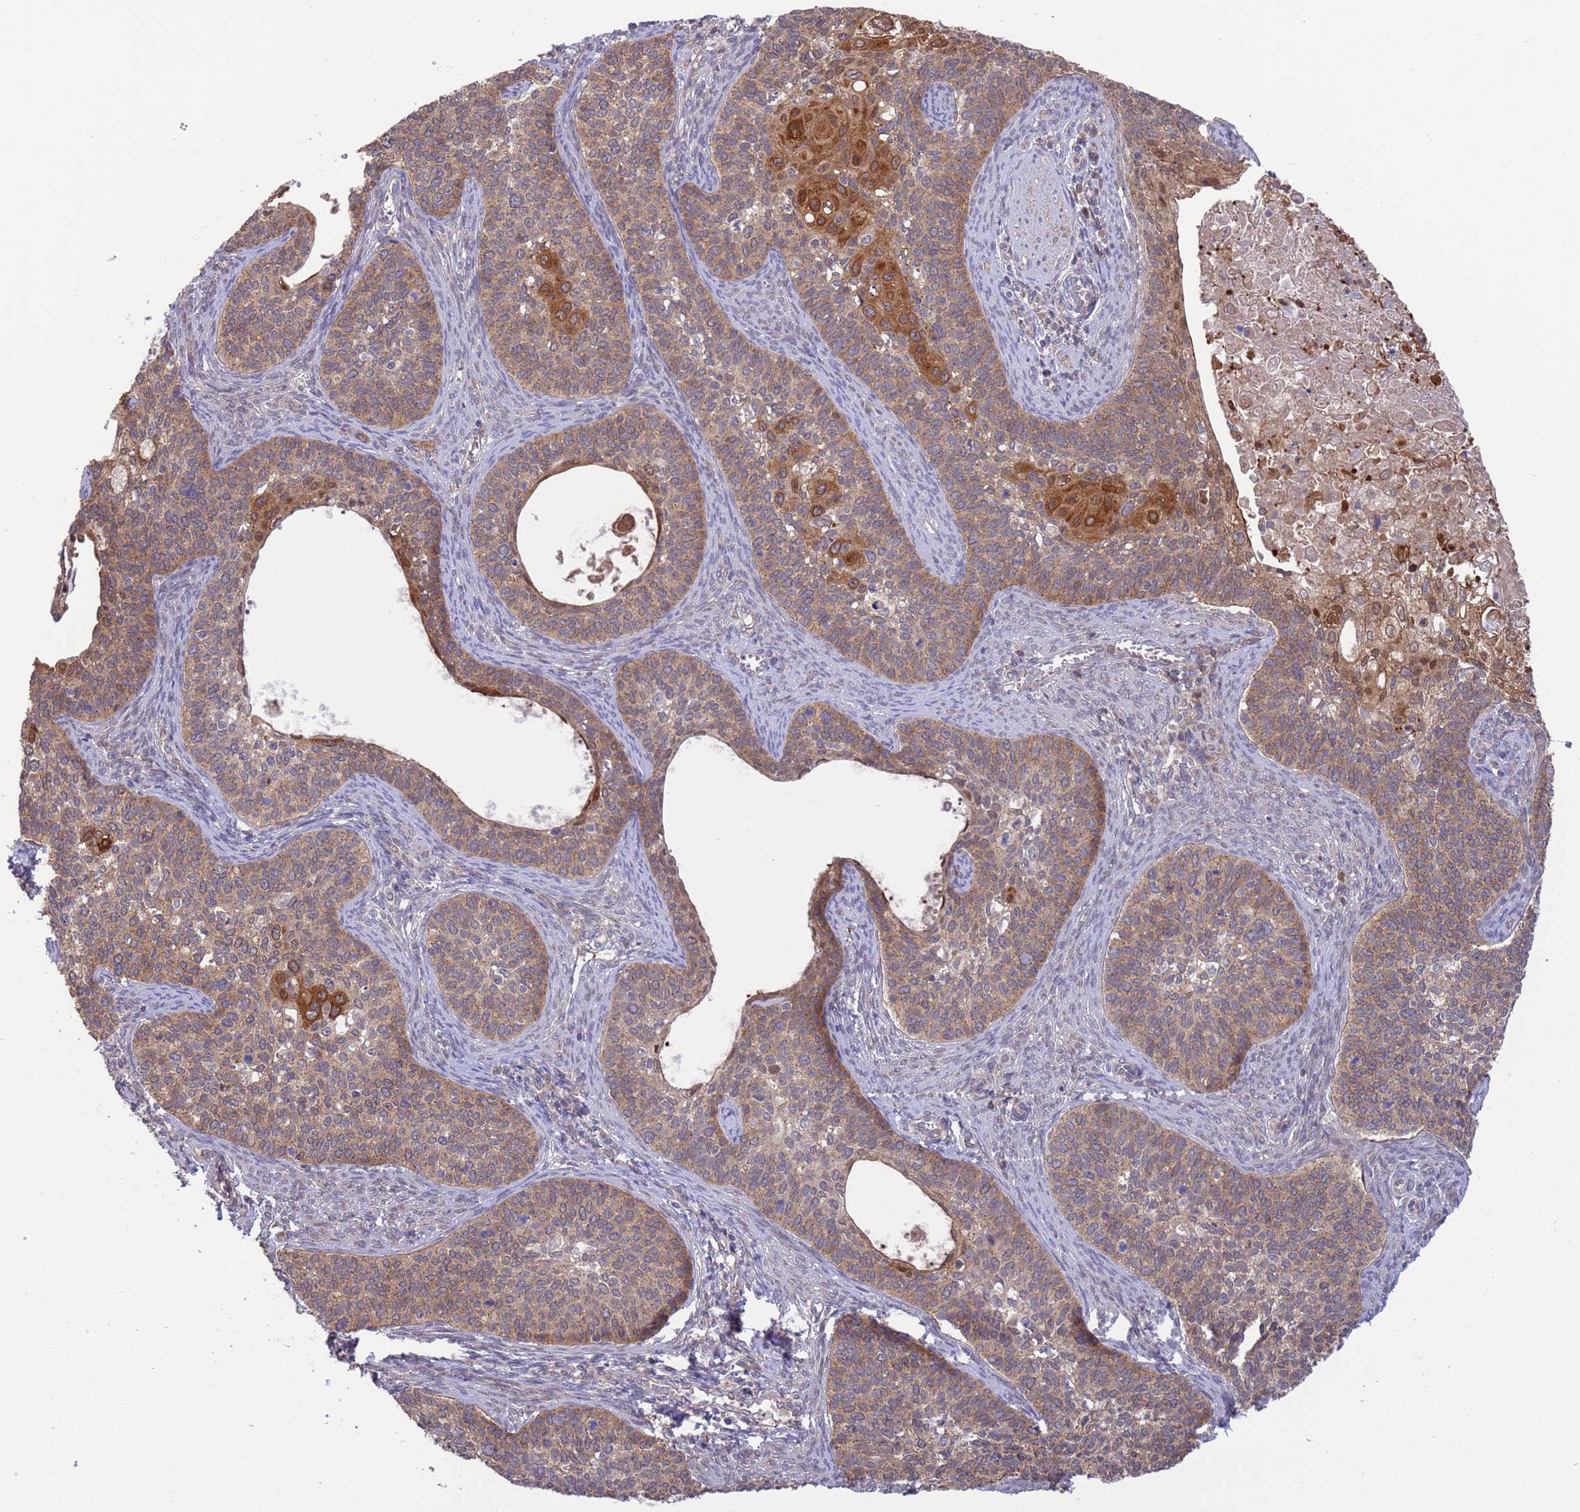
{"staining": {"intensity": "weak", "quantity": ">75%", "location": "cytoplasmic/membranous"}, "tissue": "cervical cancer", "cell_type": "Tumor cells", "image_type": "cancer", "snomed": [{"axis": "morphology", "description": "Squamous cell carcinoma, NOS"}, {"axis": "topography", "description": "Cervix"}], "caption": "Immunohistochemistry image of cervical cancer (squamous cell carcinoma) stained for a protein (brown), which reveals low levels of weak cytoplasmic/membranous expression in about >75% of tumor cells.", "gene": "GJA10", "patient": {"sex": "female", "age": 33}}